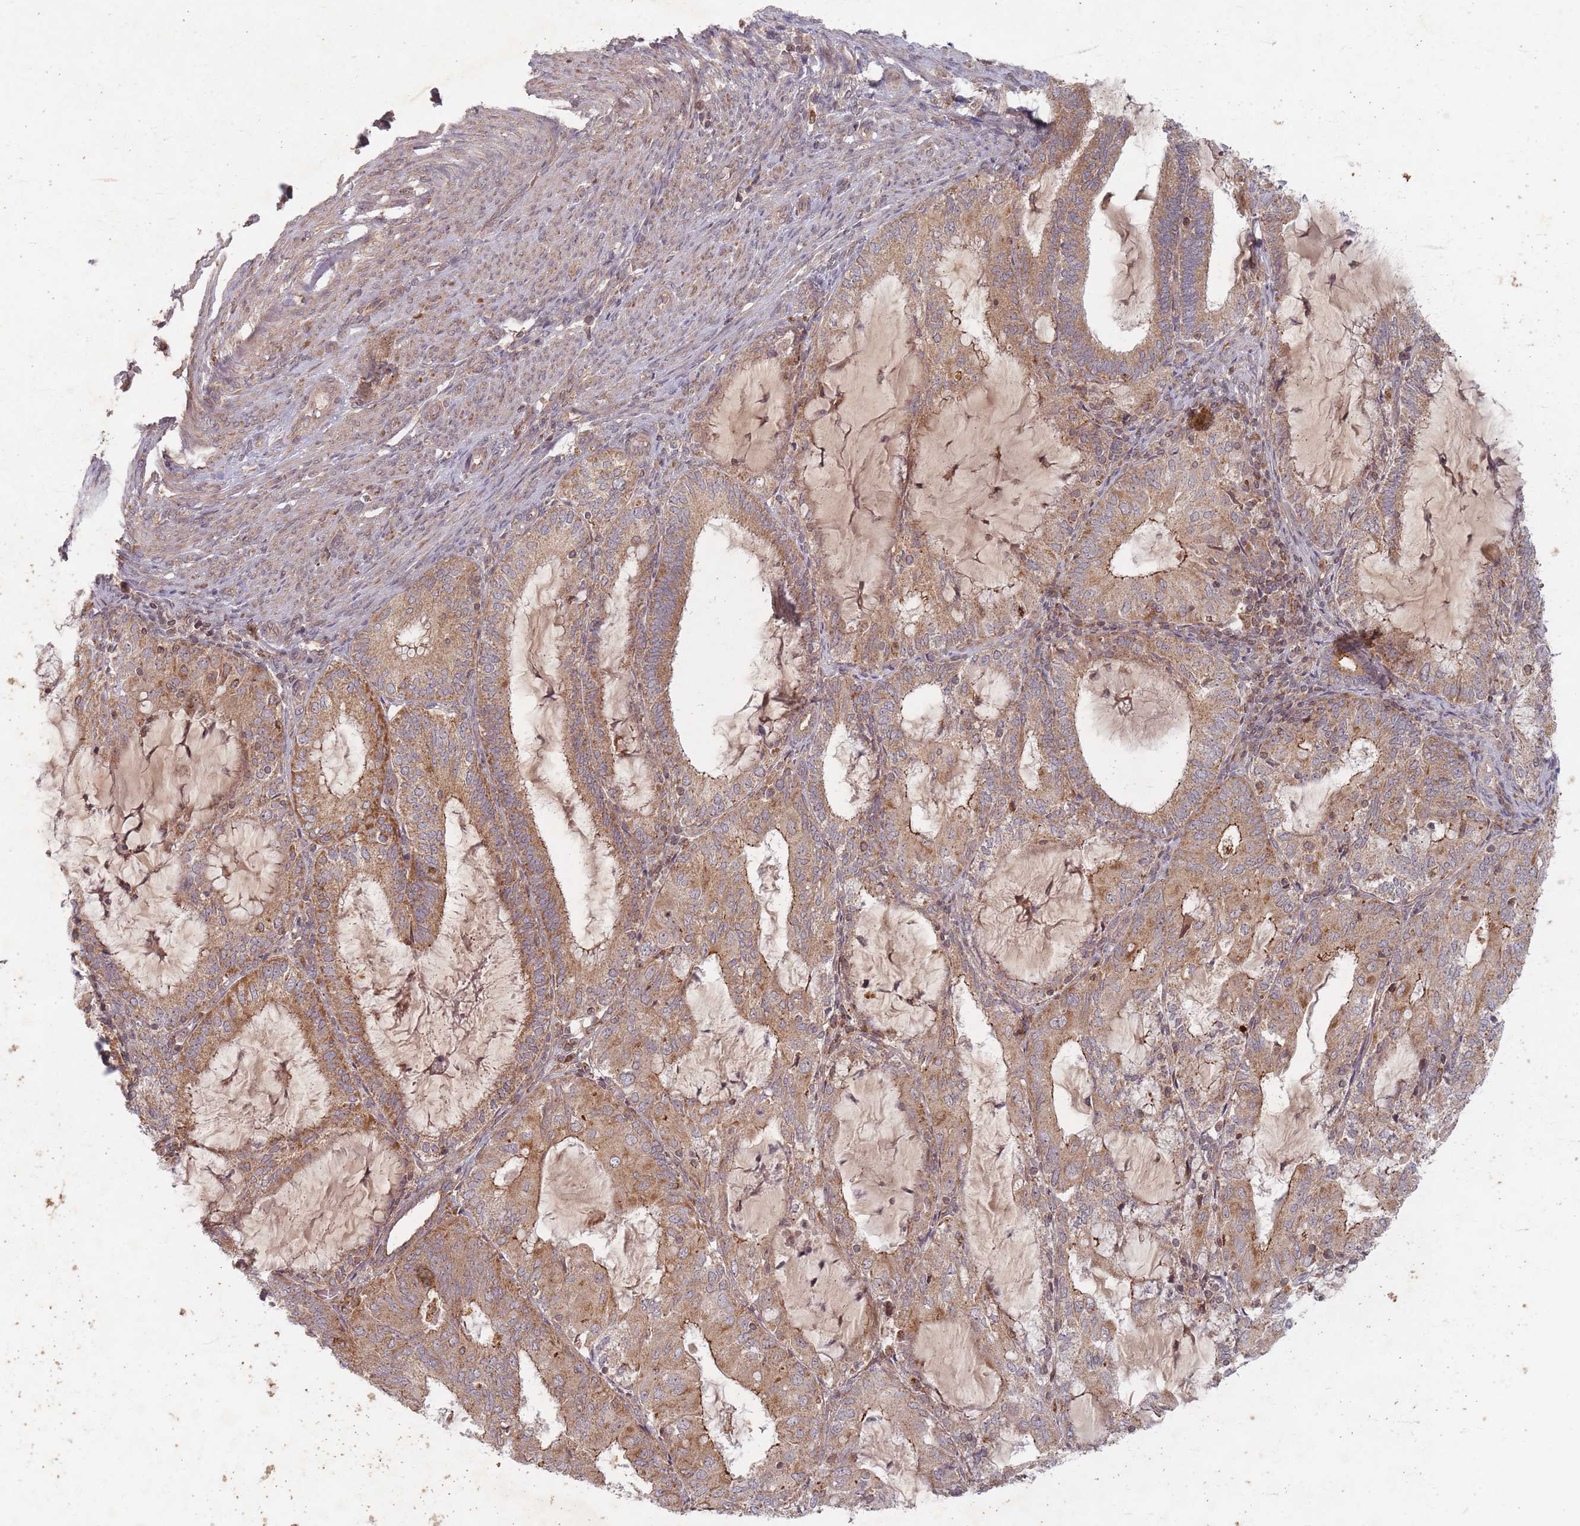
{"staining": {"intensity": "moderate", "quantity": ">75%", "location": "cytoplasmic/membranous"}, "tissue": "endometrial cancer", "cell_type": "Tumor cells", "image_type": "cancer", "snomed": [{"axis": "morphology", "description": "Adenocarcinoma, NOS"}, {"axis": "topography", "description": "Endometrium"}], "caption": "IHC (DAB) staining of endometrial adenocarcinoma reveals moderate cytoplasmic/membranous protein expression in approximately >75% of tumor cells.", "gene": "RADX", "patient": {"sex": "female", "age": 81}}